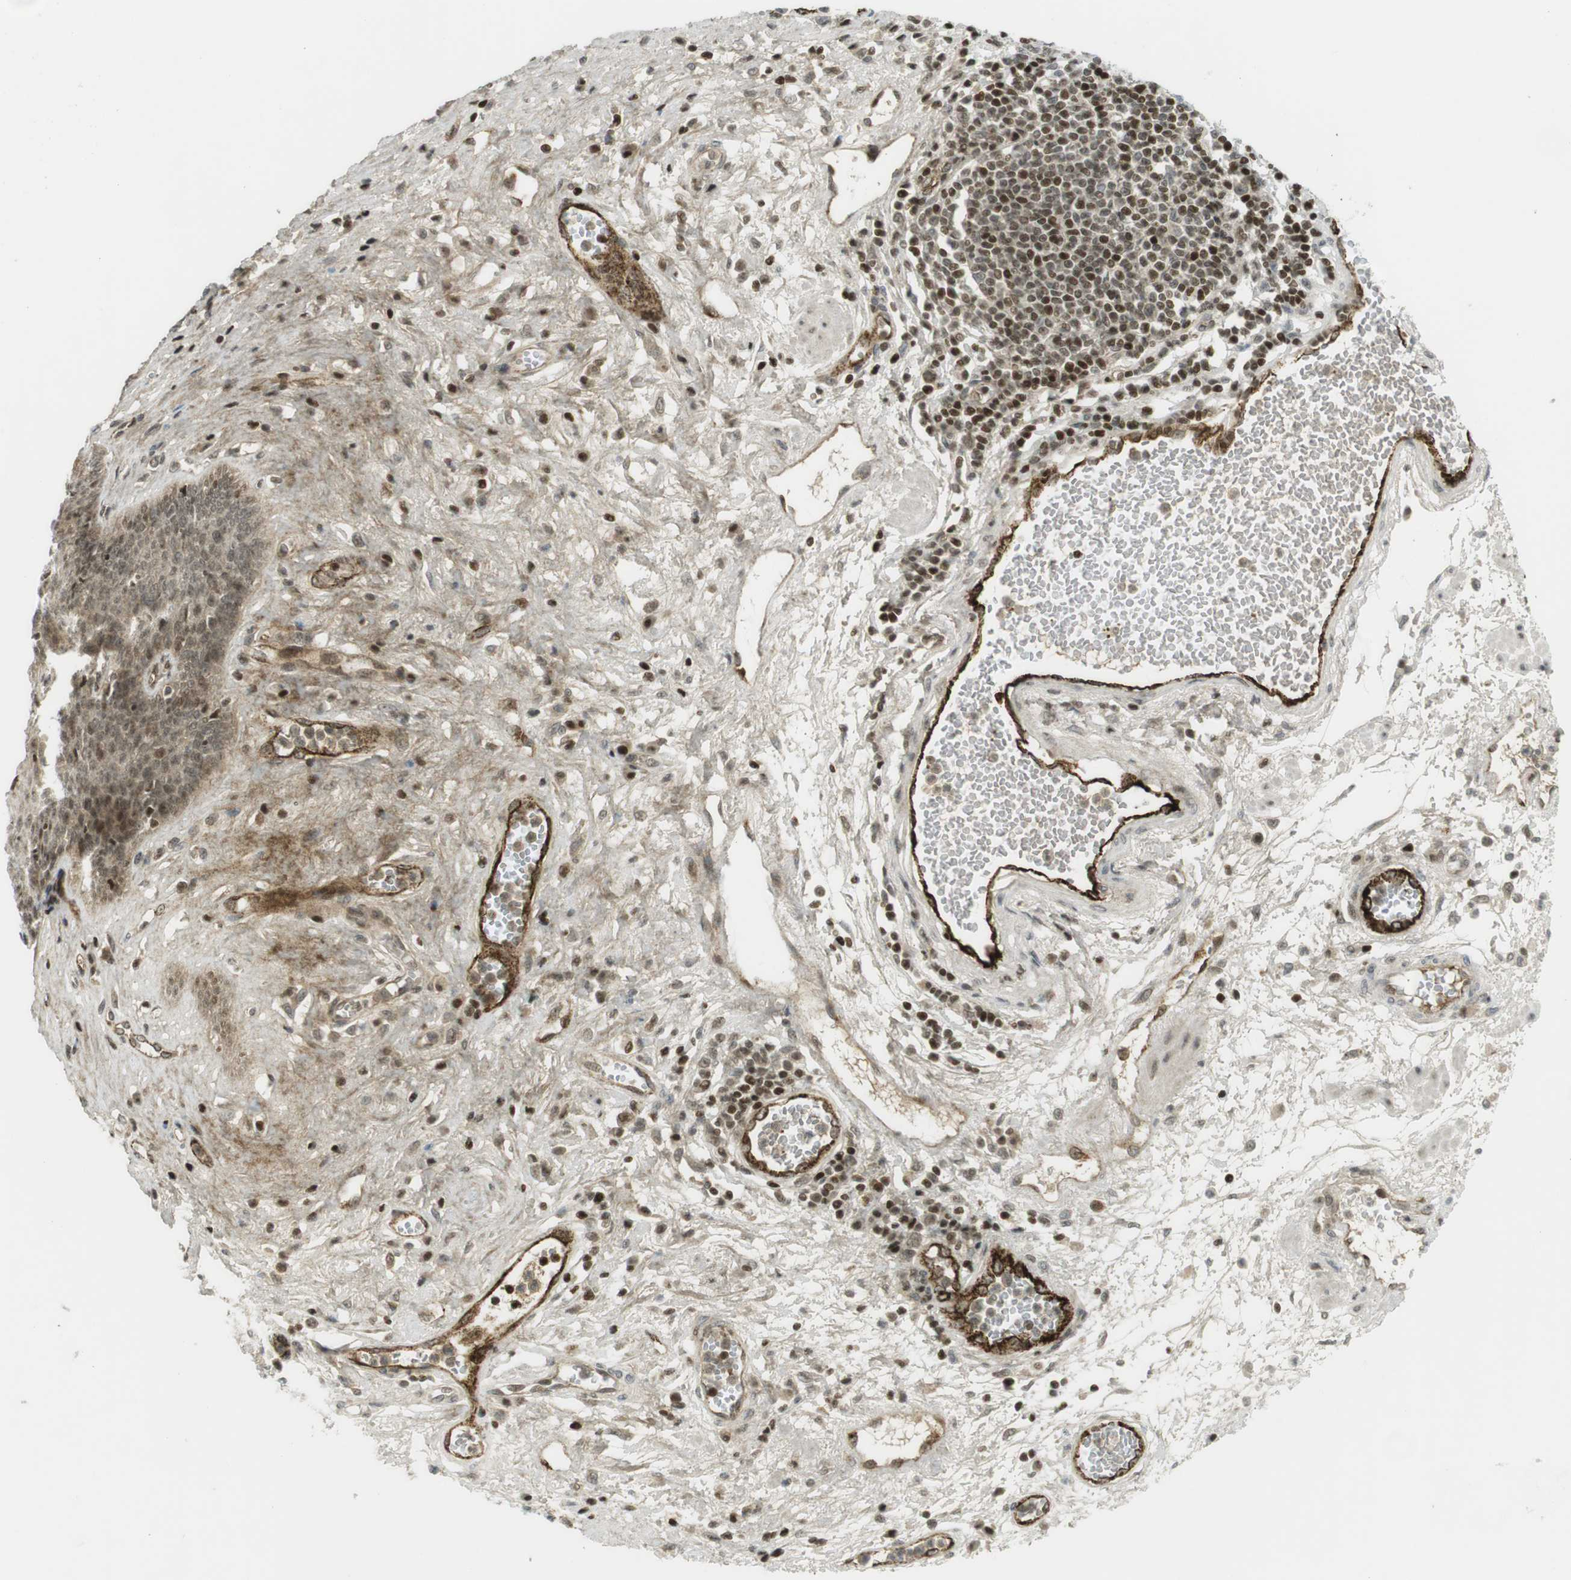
{"staining": {"intensity": "moderate", "quantity": ">75%", "location": "cytoplasmic/membranous,nuclear"}, "tissue": "esophagus", "cell_type": "Squamous epithelial cells", "image_type": "normal", "snomed": [{"axis": "morphology", "description": "Normal tissue, NOS"}, {"axis": "morphology", "description": "Squamous cell carcinoma, NOS"}, {"axis": "topography", "description": "Esophagus"}], "caption": "An IHC micrograph of normal tissue is shown. Protein staining in brown shows moderate cytoplasmic/membranous,nuclear positivity in esophagus within squamous epithelial cells.", "gene": "PPP1R13B", "patient": {"sex": "male", "age": 65}}